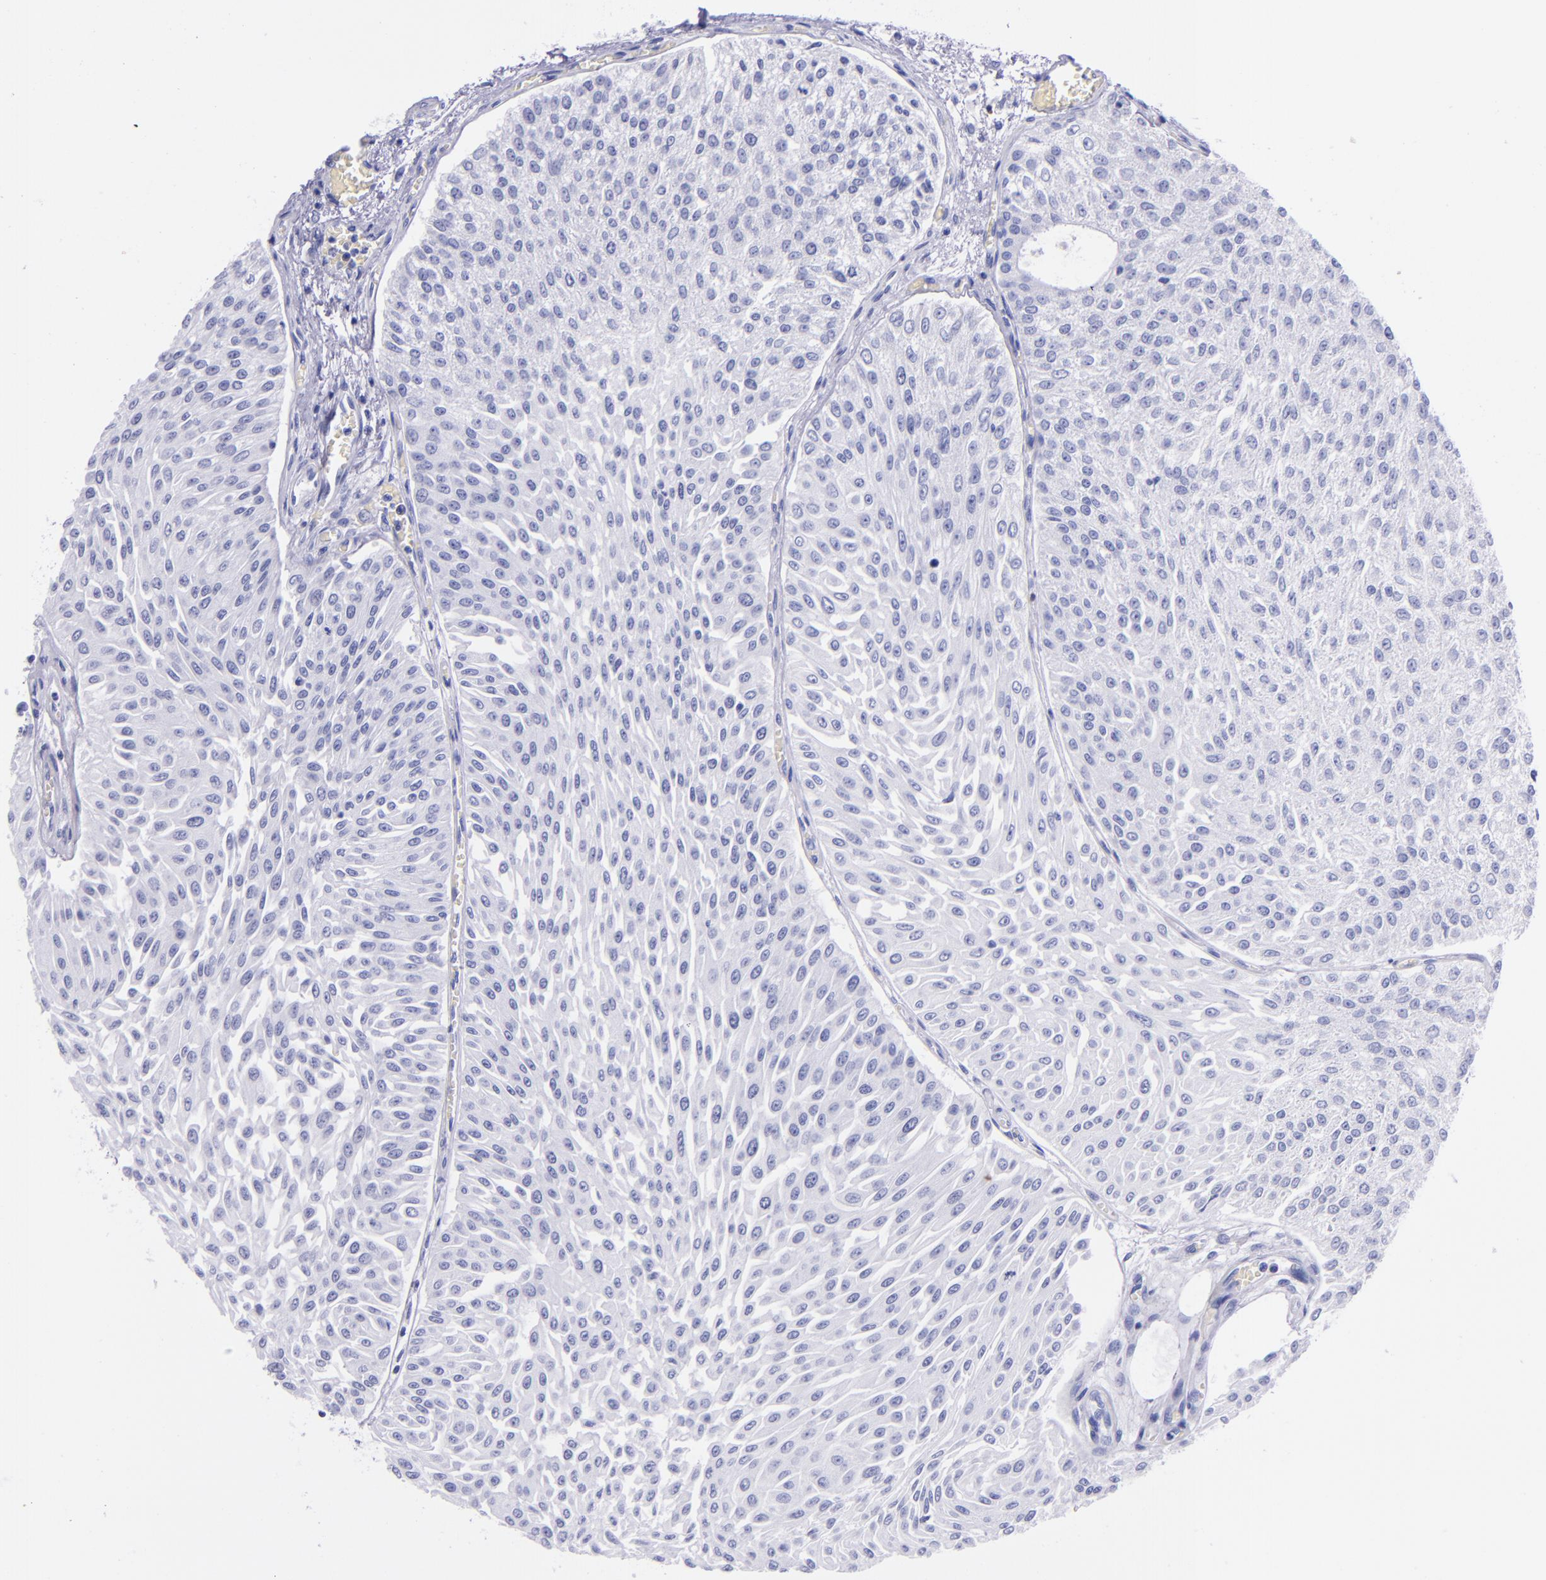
{"staining": {"intensity": "negative", "quantity": "none", "location": "none"}, "tissue": "urothelial cancer", "cell_type": "Tumor cells", "image_type": "cancer", "snomed": [{"axis": "morphology", "description": "Urothelial carcinoma, Low grade"}, {"axis": "topography", "description": "Urinary bladder"}], "caption": "Image shows no protein staining in tumor cells of urothelial cancer tissue.", "gene": "LAG3", "patient": {"sex": "male", "age": 86}}